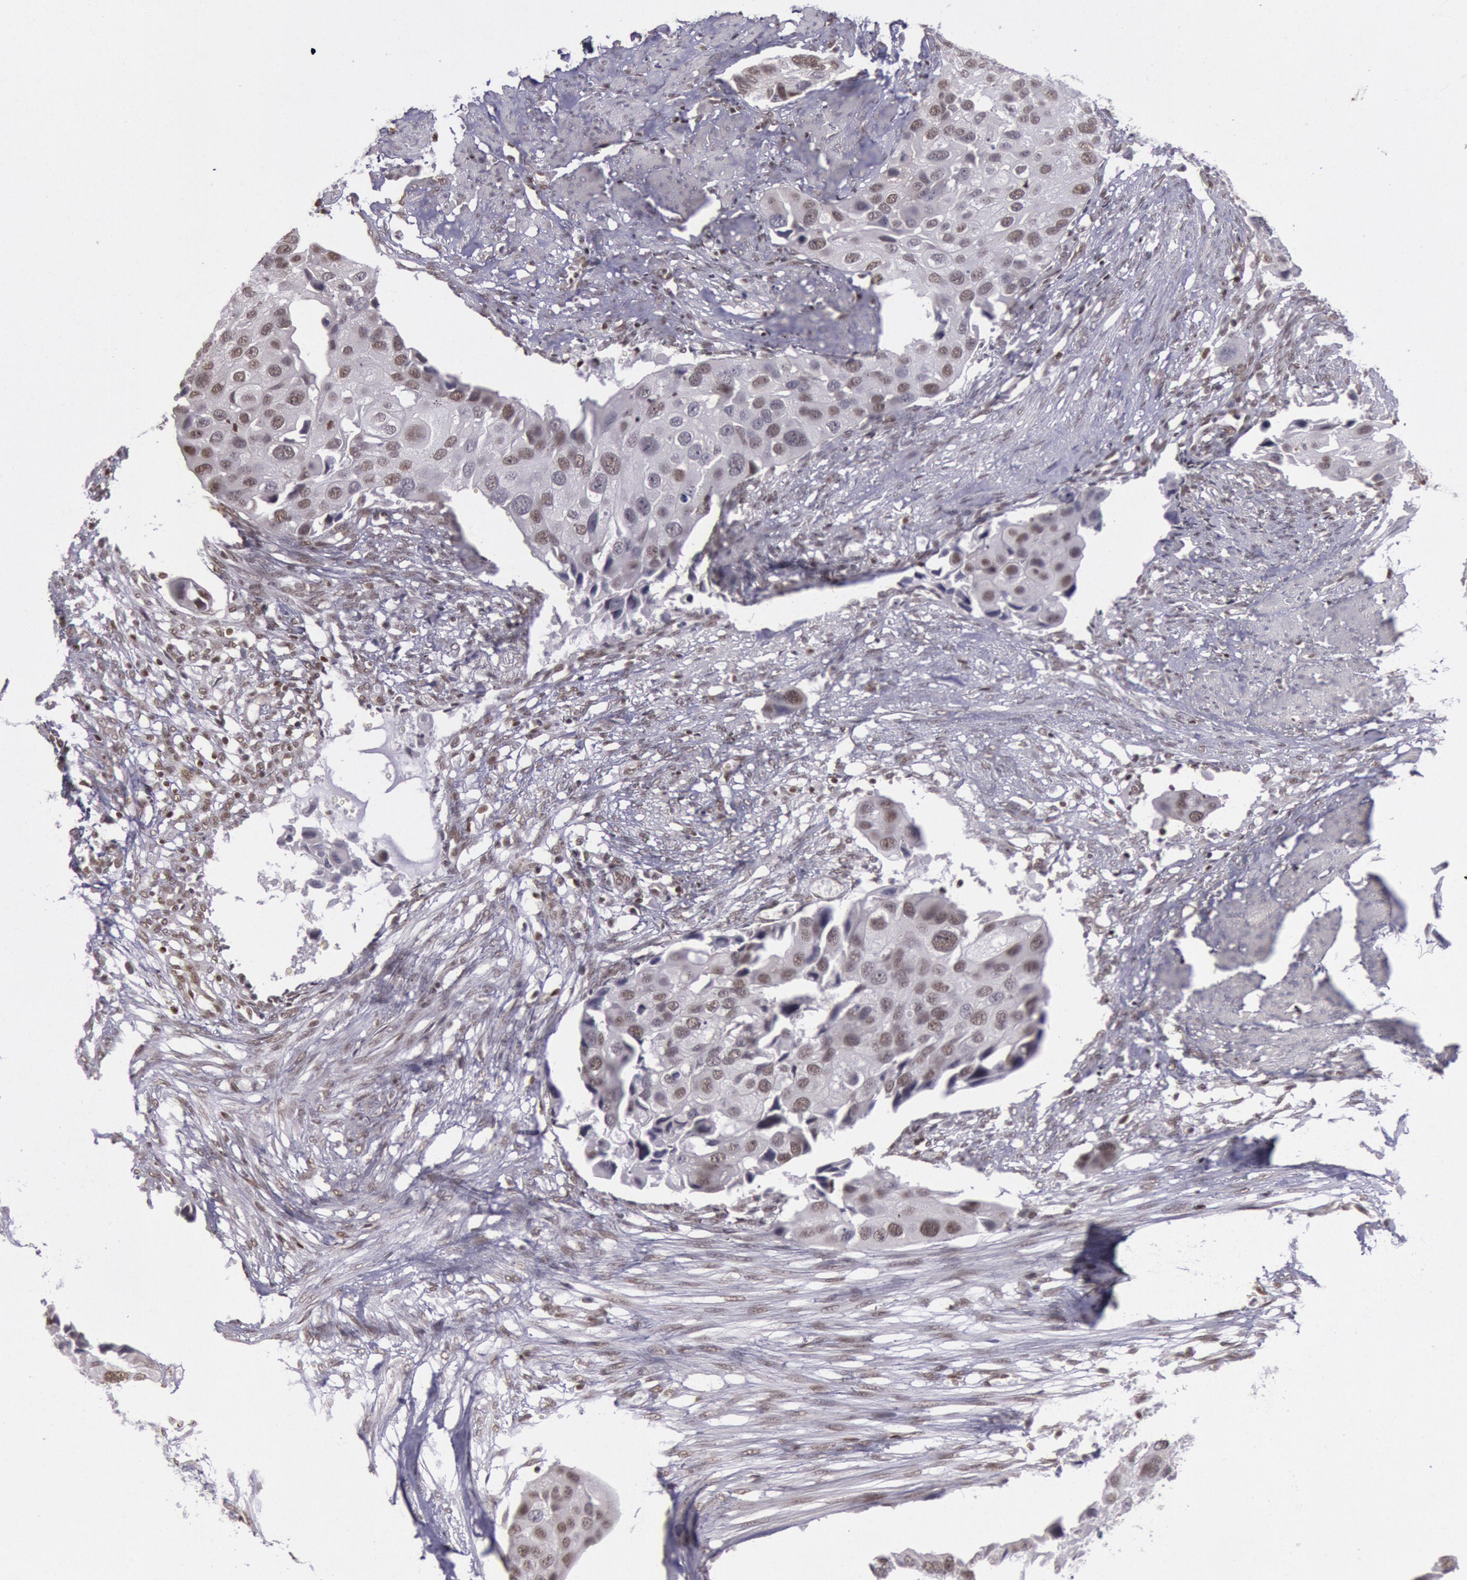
{"staining": {"intensity": "moderate", "quantity": "25%-75%", "location": "nuclear"}, "tissue": "urothelial cancer", "cell_type": "Tumor cells", "image_type": "cancer", "snomed": [{"axis": "morphology", "description": "Urothelial carcinoma, High grade"}, {"axis": "topography", "description": "Urinary bladder"}], "caption": "Approximately 25%-75% of tumor cells in human urothelial carcinoma (high-grade) show moderate nuclear protein positivity as visualized by brown immunohistochemical staining.", "gene": "NKAP", "patient": {"sex": "male", "age": 55}}